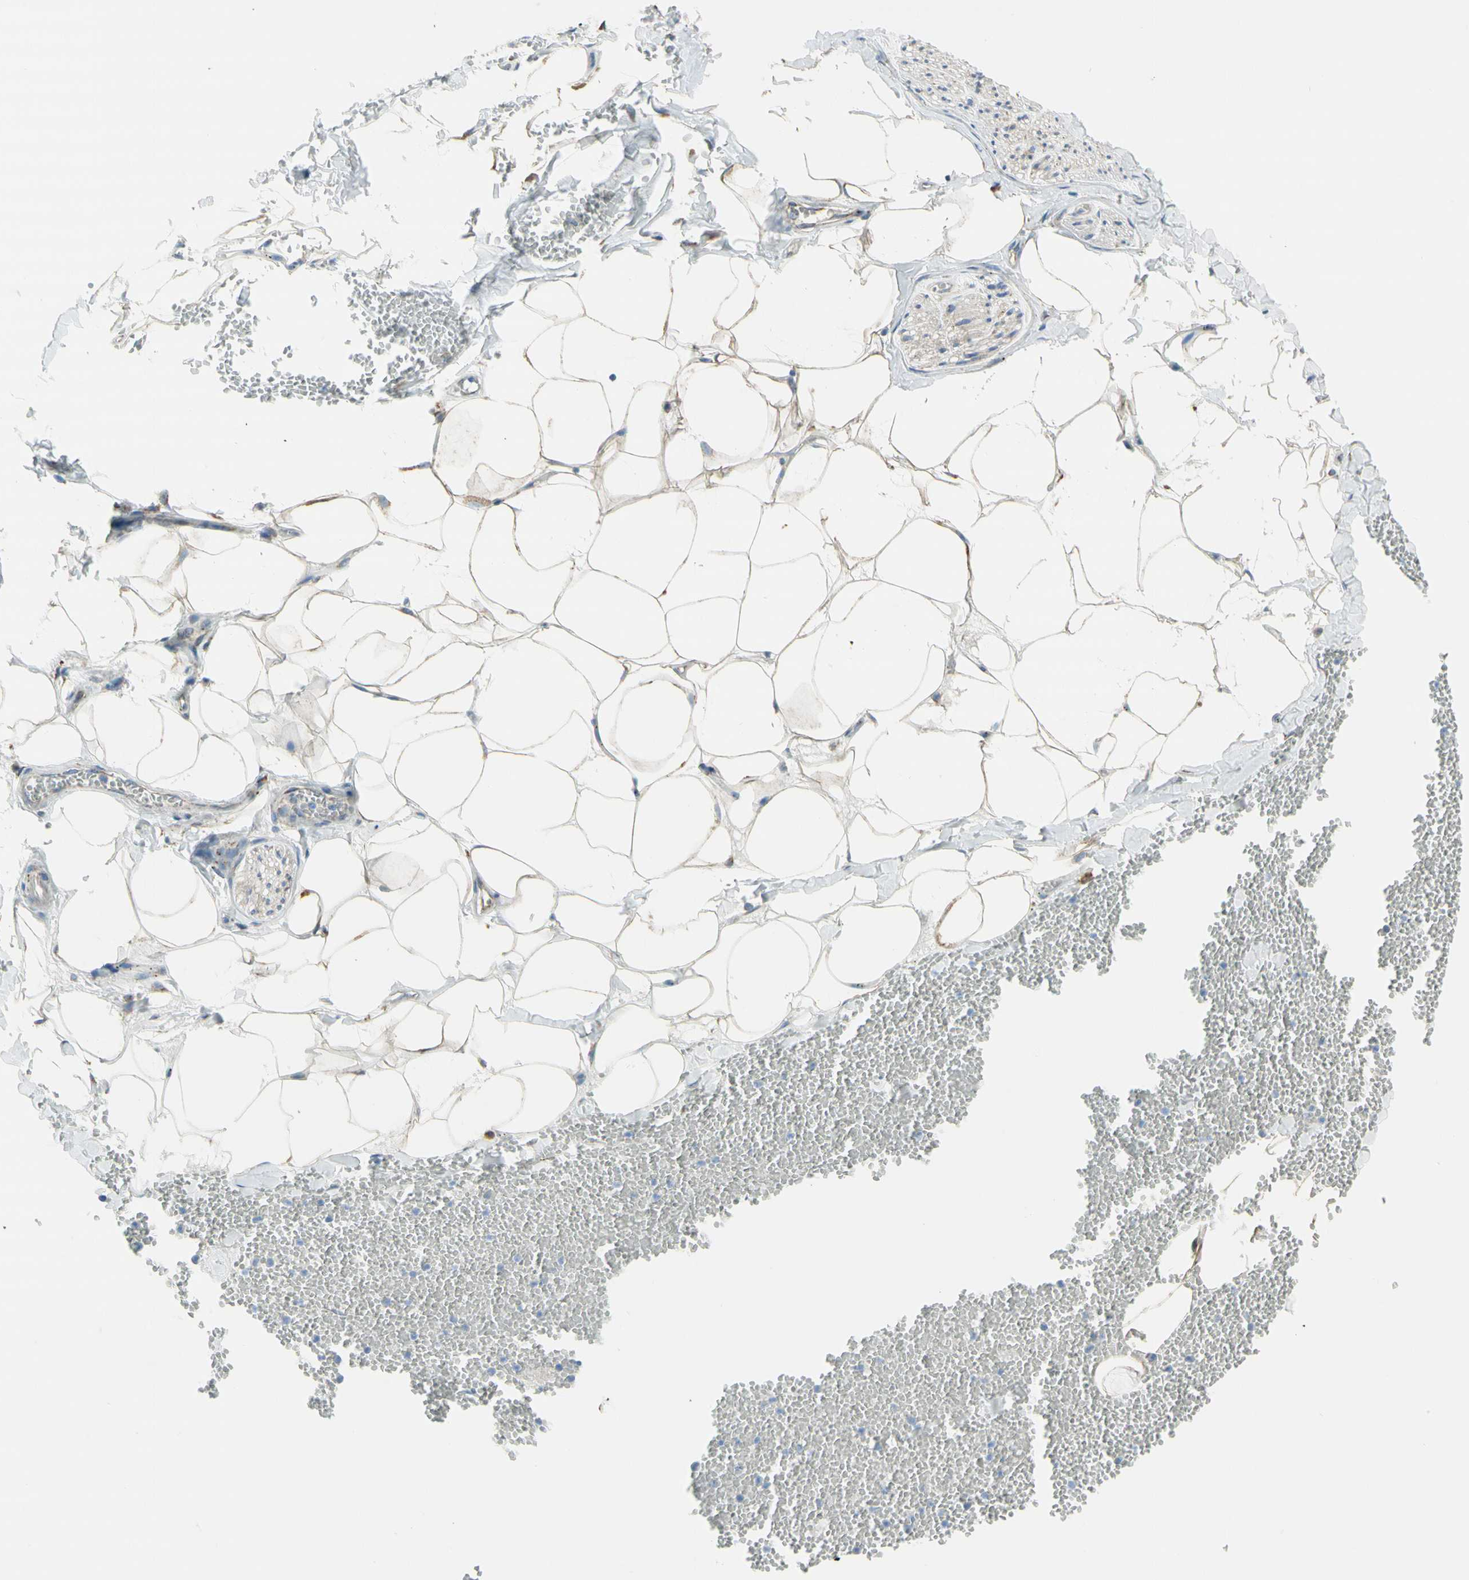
{"staining": {"intensity": "negative", "quantity": "none", "location": "none"}, "tissue": "adipose tissue", "cell_type": "Adipocytes", "image_type": "normal", "snomed": [{"axis": "morphology", "description": "Normal tissue, NOS"}, {"axis": "topography", "description": "Adipose tissue"}, {"axis": "topography", "description": "Peripheral nerve tissue"}], "caption": "A histopathology image of adipose tissue stained for a protein displays no brown staining in adipocytes. Nuclei are stained in blue.", "gene": "URB2", "patient": {"sex": "male", "age": 52}}